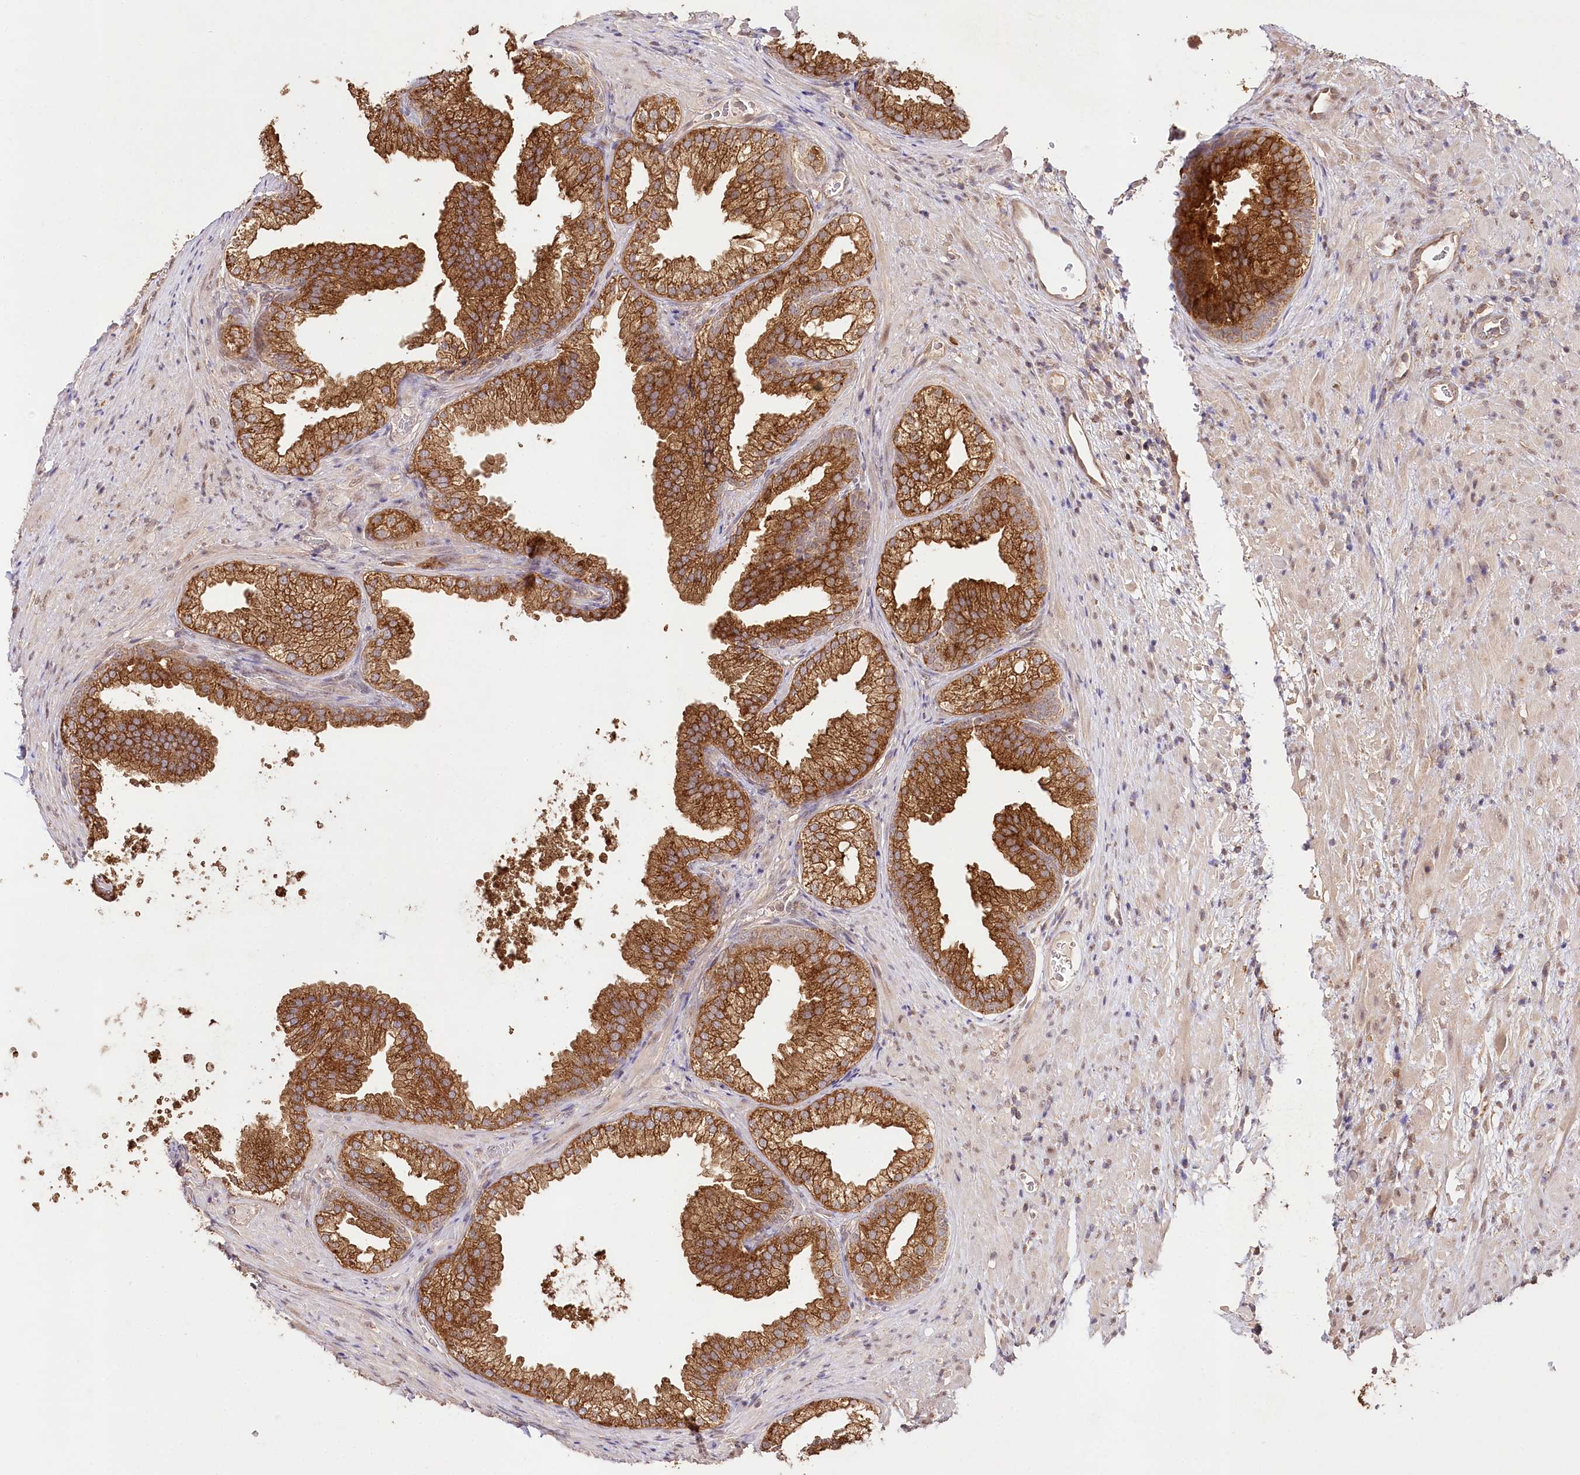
{"staining": {"intensity": "strong", "quantity": ">75%", "location": "cytoplasmic/membranous"}, "tissue": "prostate", "cell_type": "Glandular cells", "image_type": "normal", "snomed": [{"axis": "morphology", "description": "Normal tissue, NOS"}, {"axis": "topography", "description": "Prostate"}], "caption": "This photomicrograph reveals immunohistochemistry (IHC) staining of normal human prostate, with high strong cytoplasmic/membranous positivity in about >75% of glandular cells.", "gene": "DMXL1", "patient": {"sex": "male", "age": 76}}